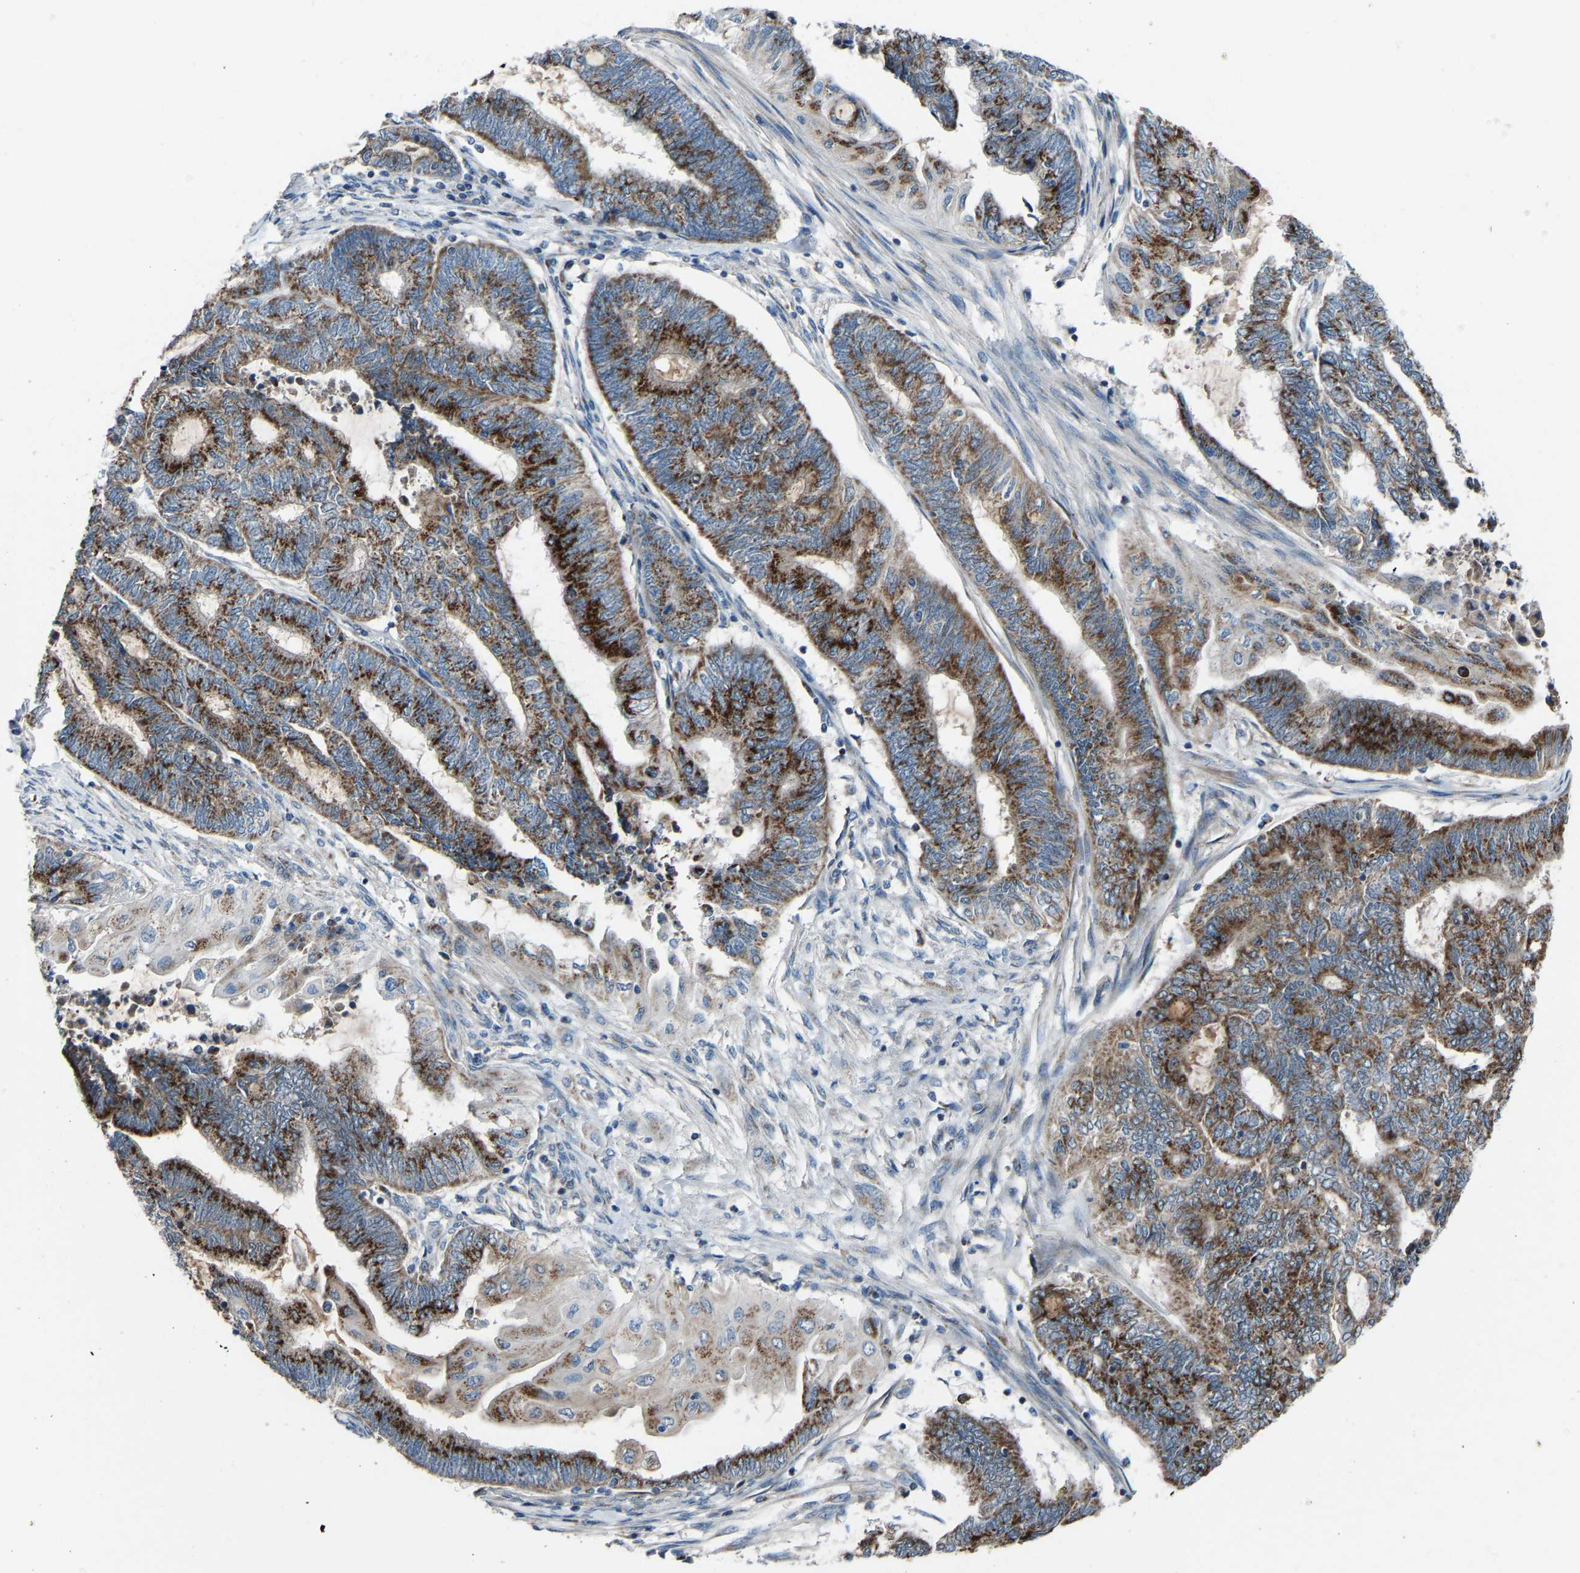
{"staining": {"intensity": "strong", "quantity": ">75%", "location": "cytoplasmic/membranous"}, "tissue": "endometrial cancer", "cell_type": "Tumor cells", "image_type": "cancer", "snomed": [{"axis": "morphology", "description": "Adenocarcinoma, NOS"}, {"axis": "topography", "description": "Uterus"}, {"axis": "topography", "description": "Endometrium"}], "caption": "Immunohistochemistry photomicrograph of adenocarcinoma (endometrial) stained for a protein (brown), which shows high levels of strong cytoplasmic/membranous positivity in about >75% of tumor cells.", "gene": "CANT1", "patient": {"sex": "female", "age": 70}}